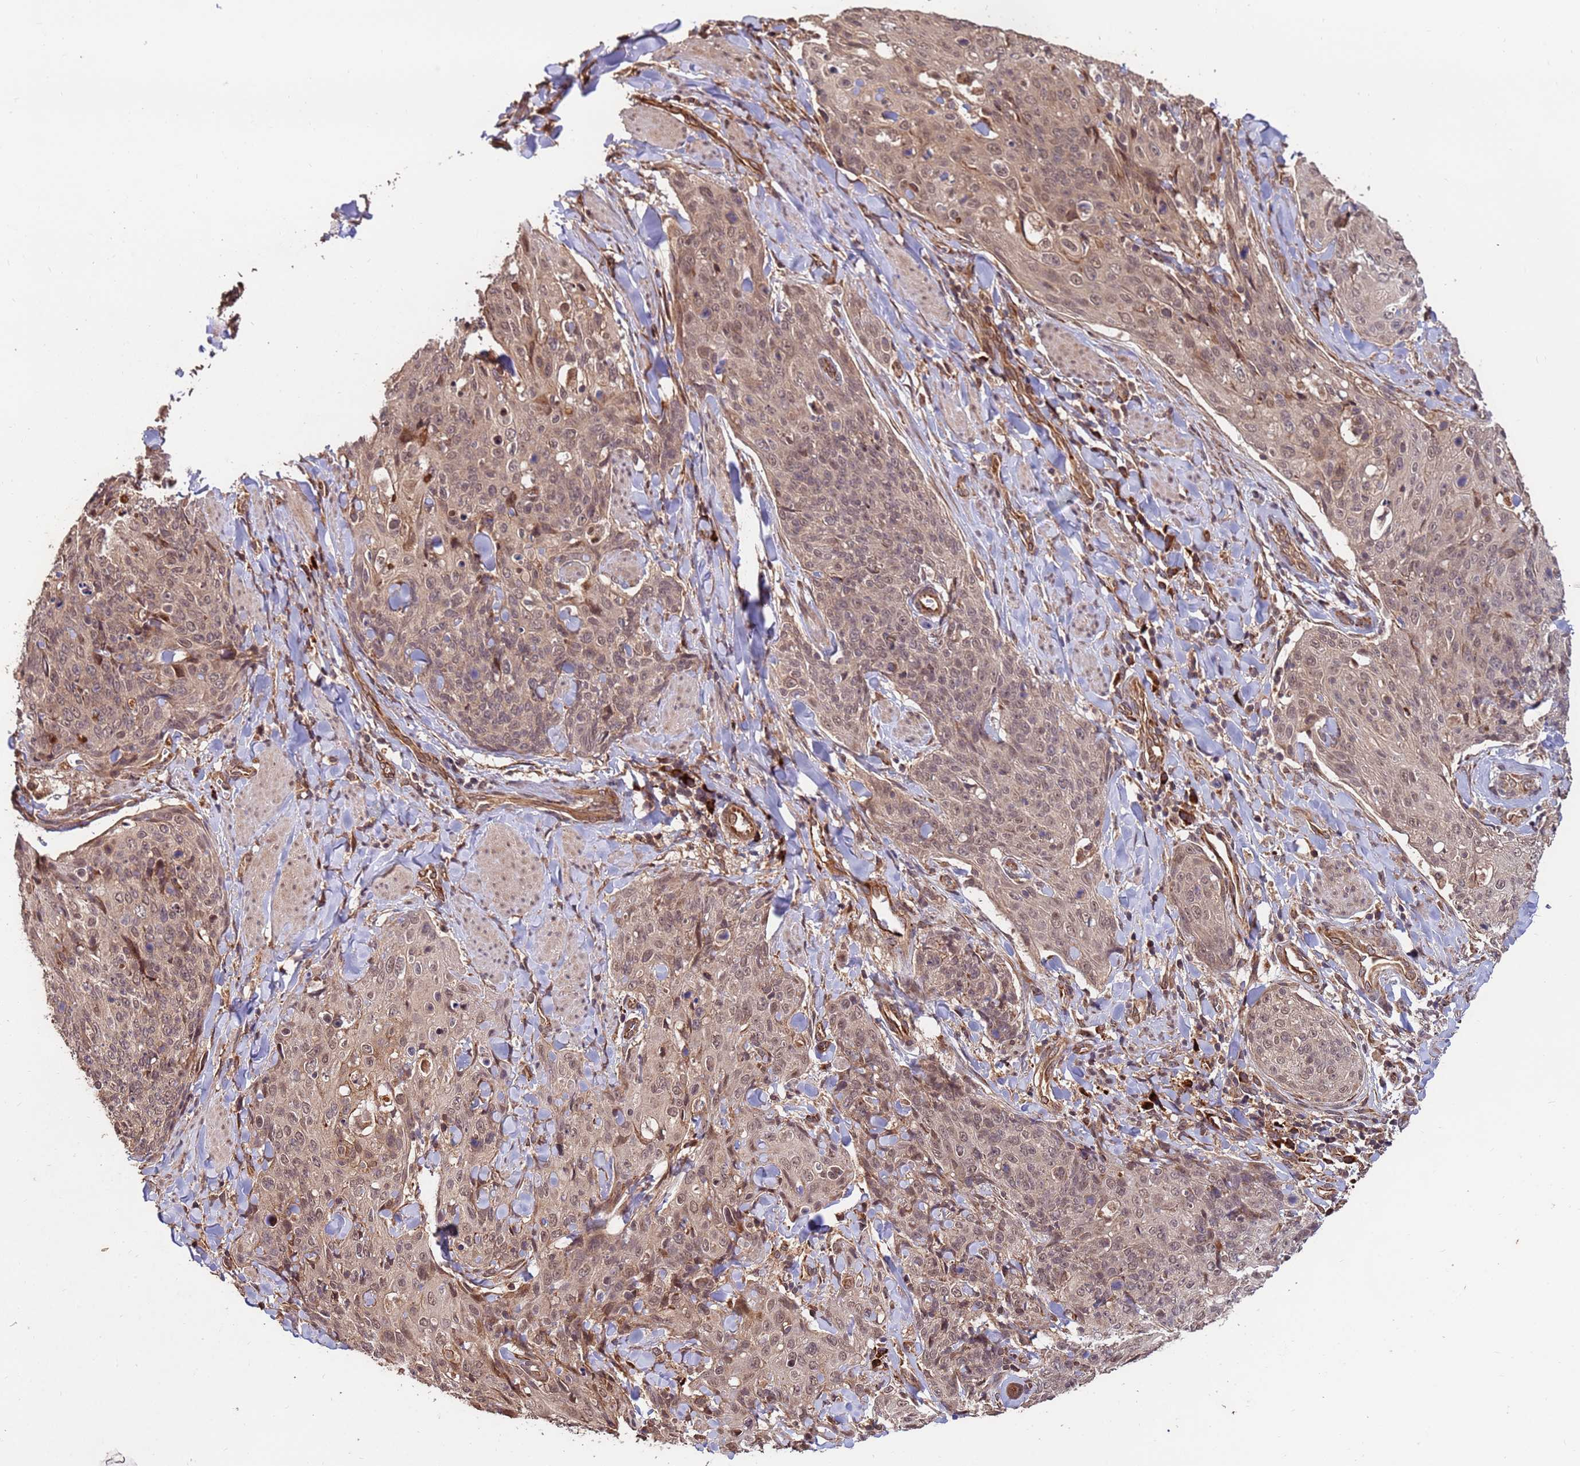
{"staining": {"intensity": "weak", "quantity": ">75%", "location": "cytoplasmic/membranous,nuclear"}, "tissue": "skin cancer", "cell_type": "Tumor cells", "image_type": "cancer", "snomed": [{"axis": "morphology", "description": "Squamous cell carcinoma, NOS"}, {"axis": "topography", "description": "Skin"}, {"axis": "topography", "description": "Vulva"}], "caption": "Squamous cell carcinoma (skin) tissue demonstrates weak cytoplasmic/membranous and nuclear expression in approximately >75% of tumor cells", "gene": "ZNF619", "patient": {"sex": "female", "age": 85}}